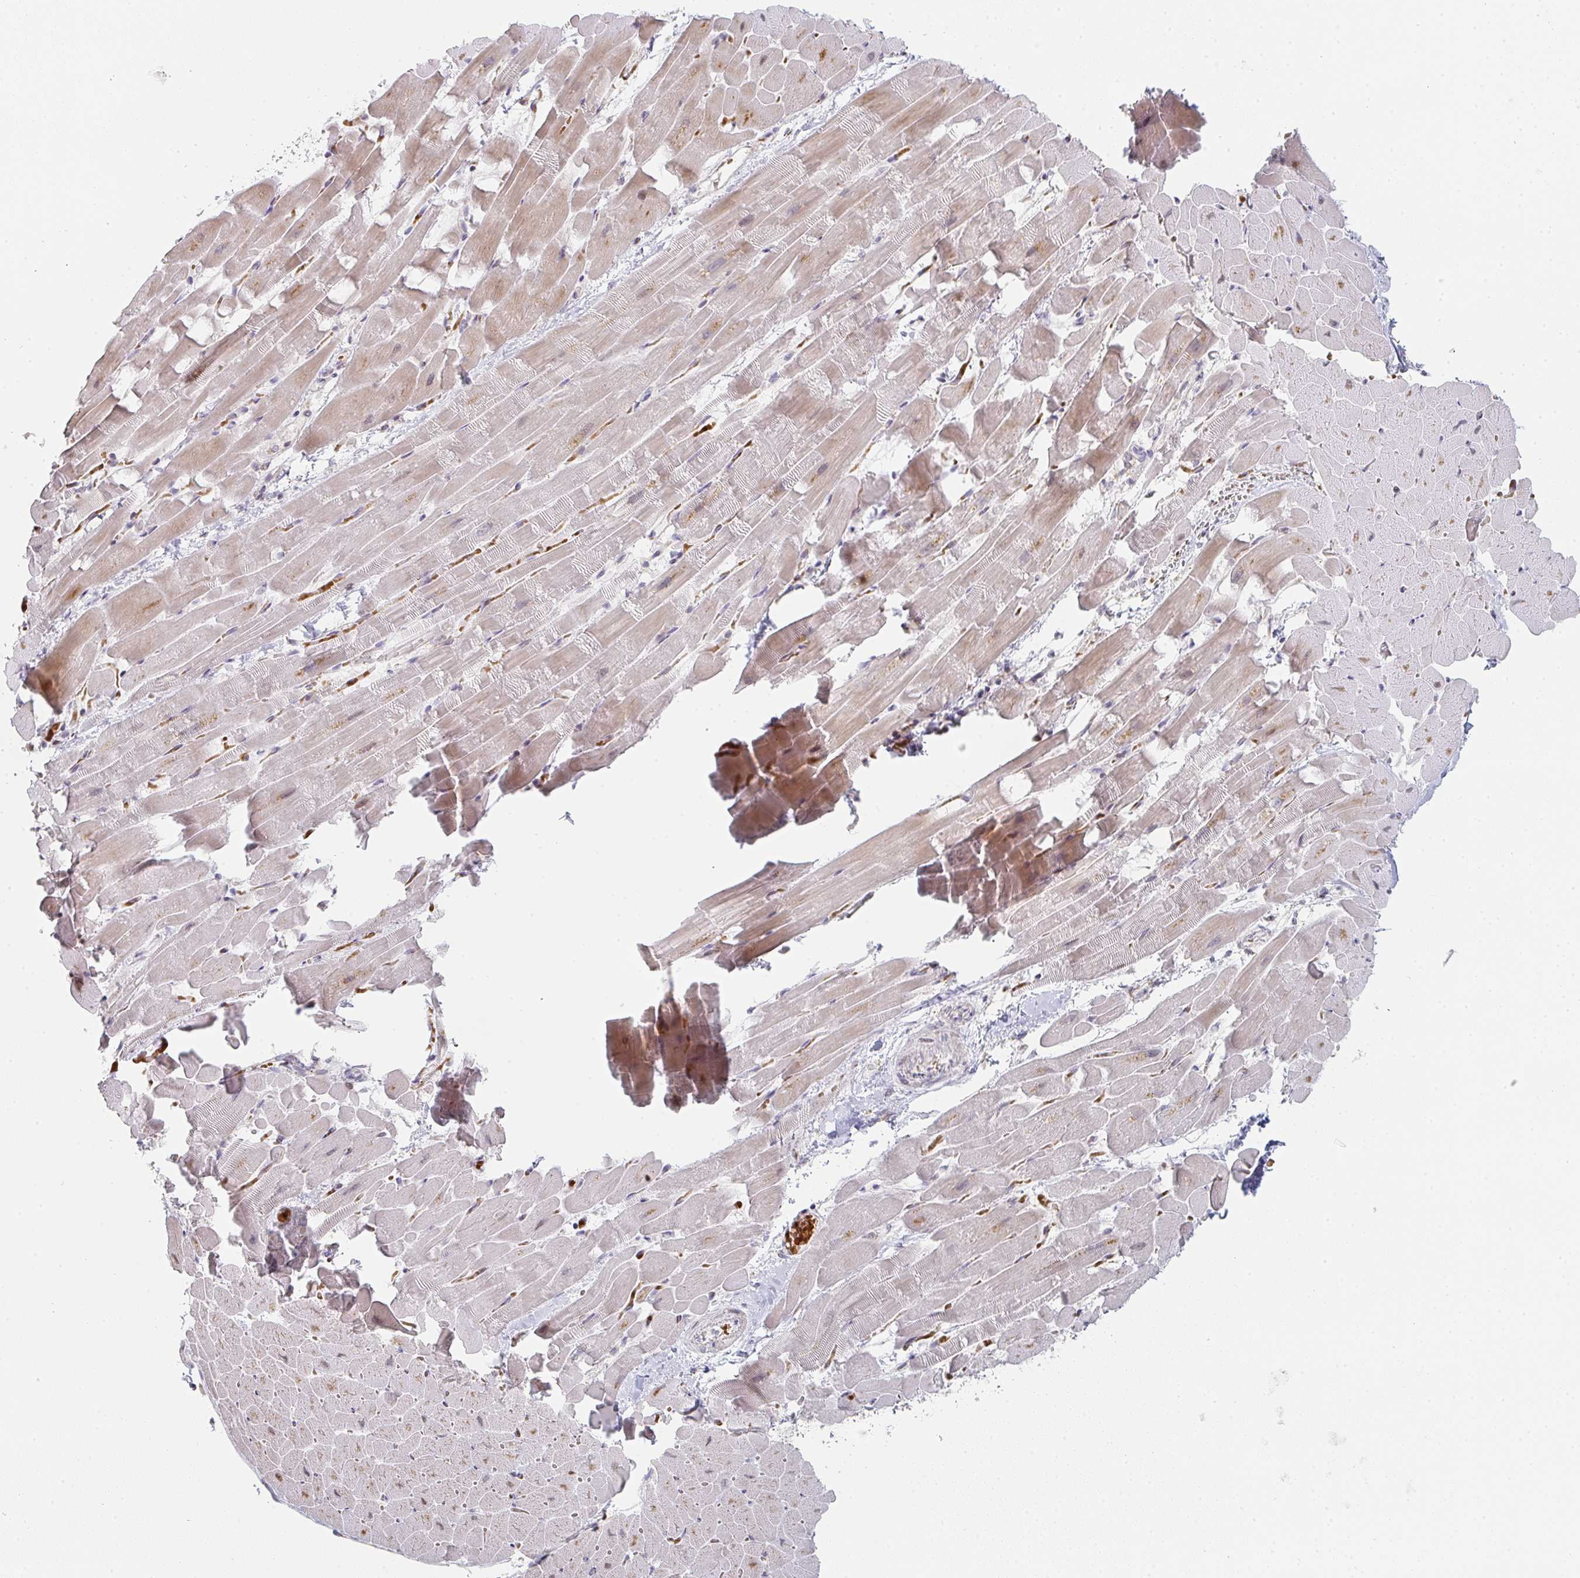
{"staining": {"intensity": "weak", "quantity": ">75%", "location": "cytoplasmic/membranous"}, "tissue": "heart muscle", "cell_type": "Cardiomyocytes", "image_type": "normal", "snomed": [{"axis": "morphology", "description": "Normal tissue, NOS"}, {"axis": "topography", "description": "Heart"}], "caption": "This is a micrograph of immunohistochemistry (IHC) staining of unremarkable heart muscle, which shows weak positivity in the cytoplasmic/membranous of cardiomyocytes.", "gene": "ZNF526", "patient": {"sex": "male", "age": 37}}